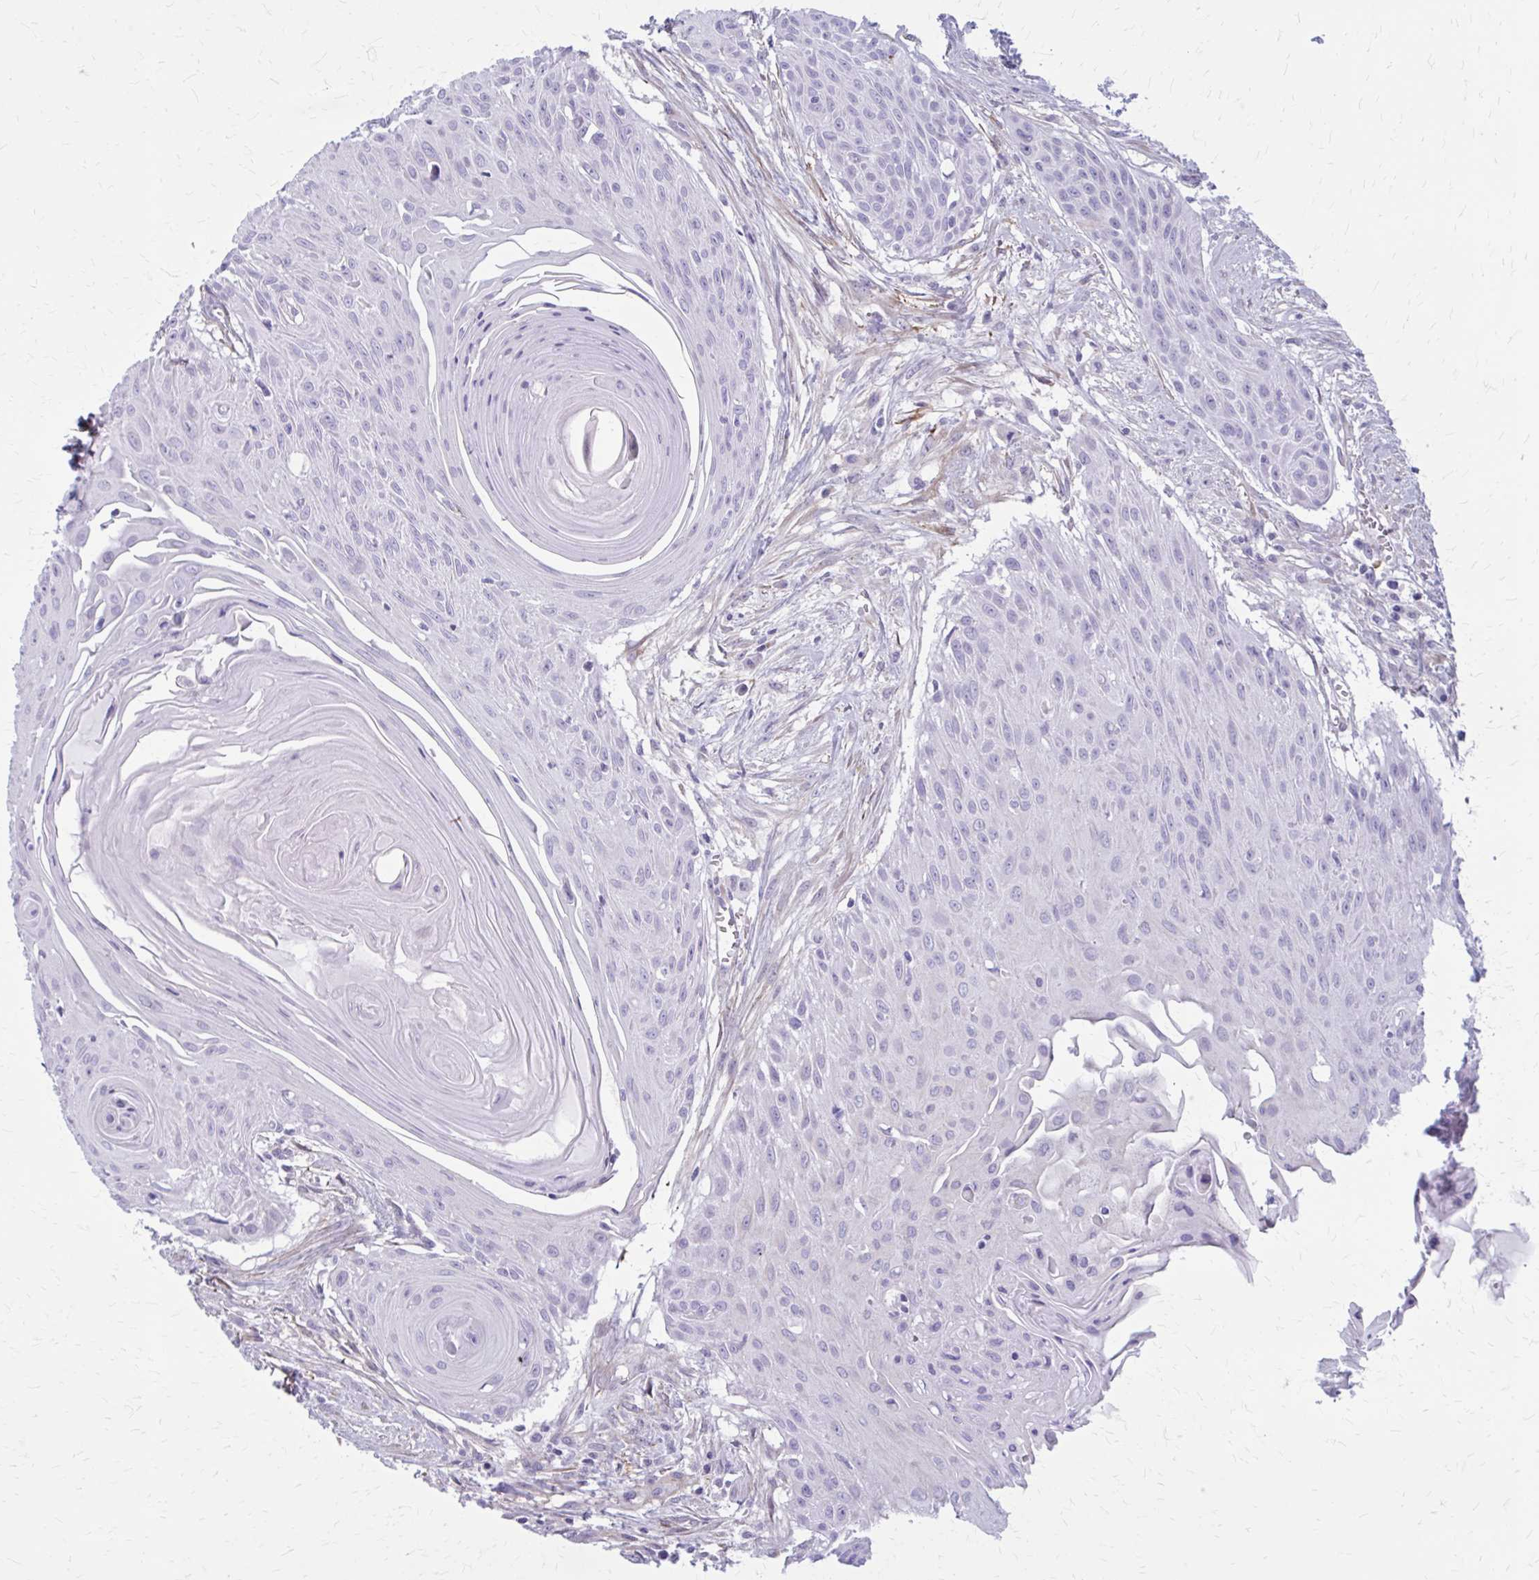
{"staining": {"intensity": "negative", "quantity": "none", "location": "none"}, "tissue": "head and neck cancer", "cell_type": "Tumor cells", "image_type": "cancer", "snomed": [{"axis": "morphology", "description": "Squamous cell carcinoma, NOS"}, {"axis": "topography", "description": "Lymph node"}, {"axis": "topography", "description": "Salivary gland"}, {"axis": "topography", "description": "Head-Neck"}], "caption": "IHC of human head and neck cancer shows no positivity in tumor cells.", "gene": "AKAP12", "patient": {"sex": "female", "age": 74}}